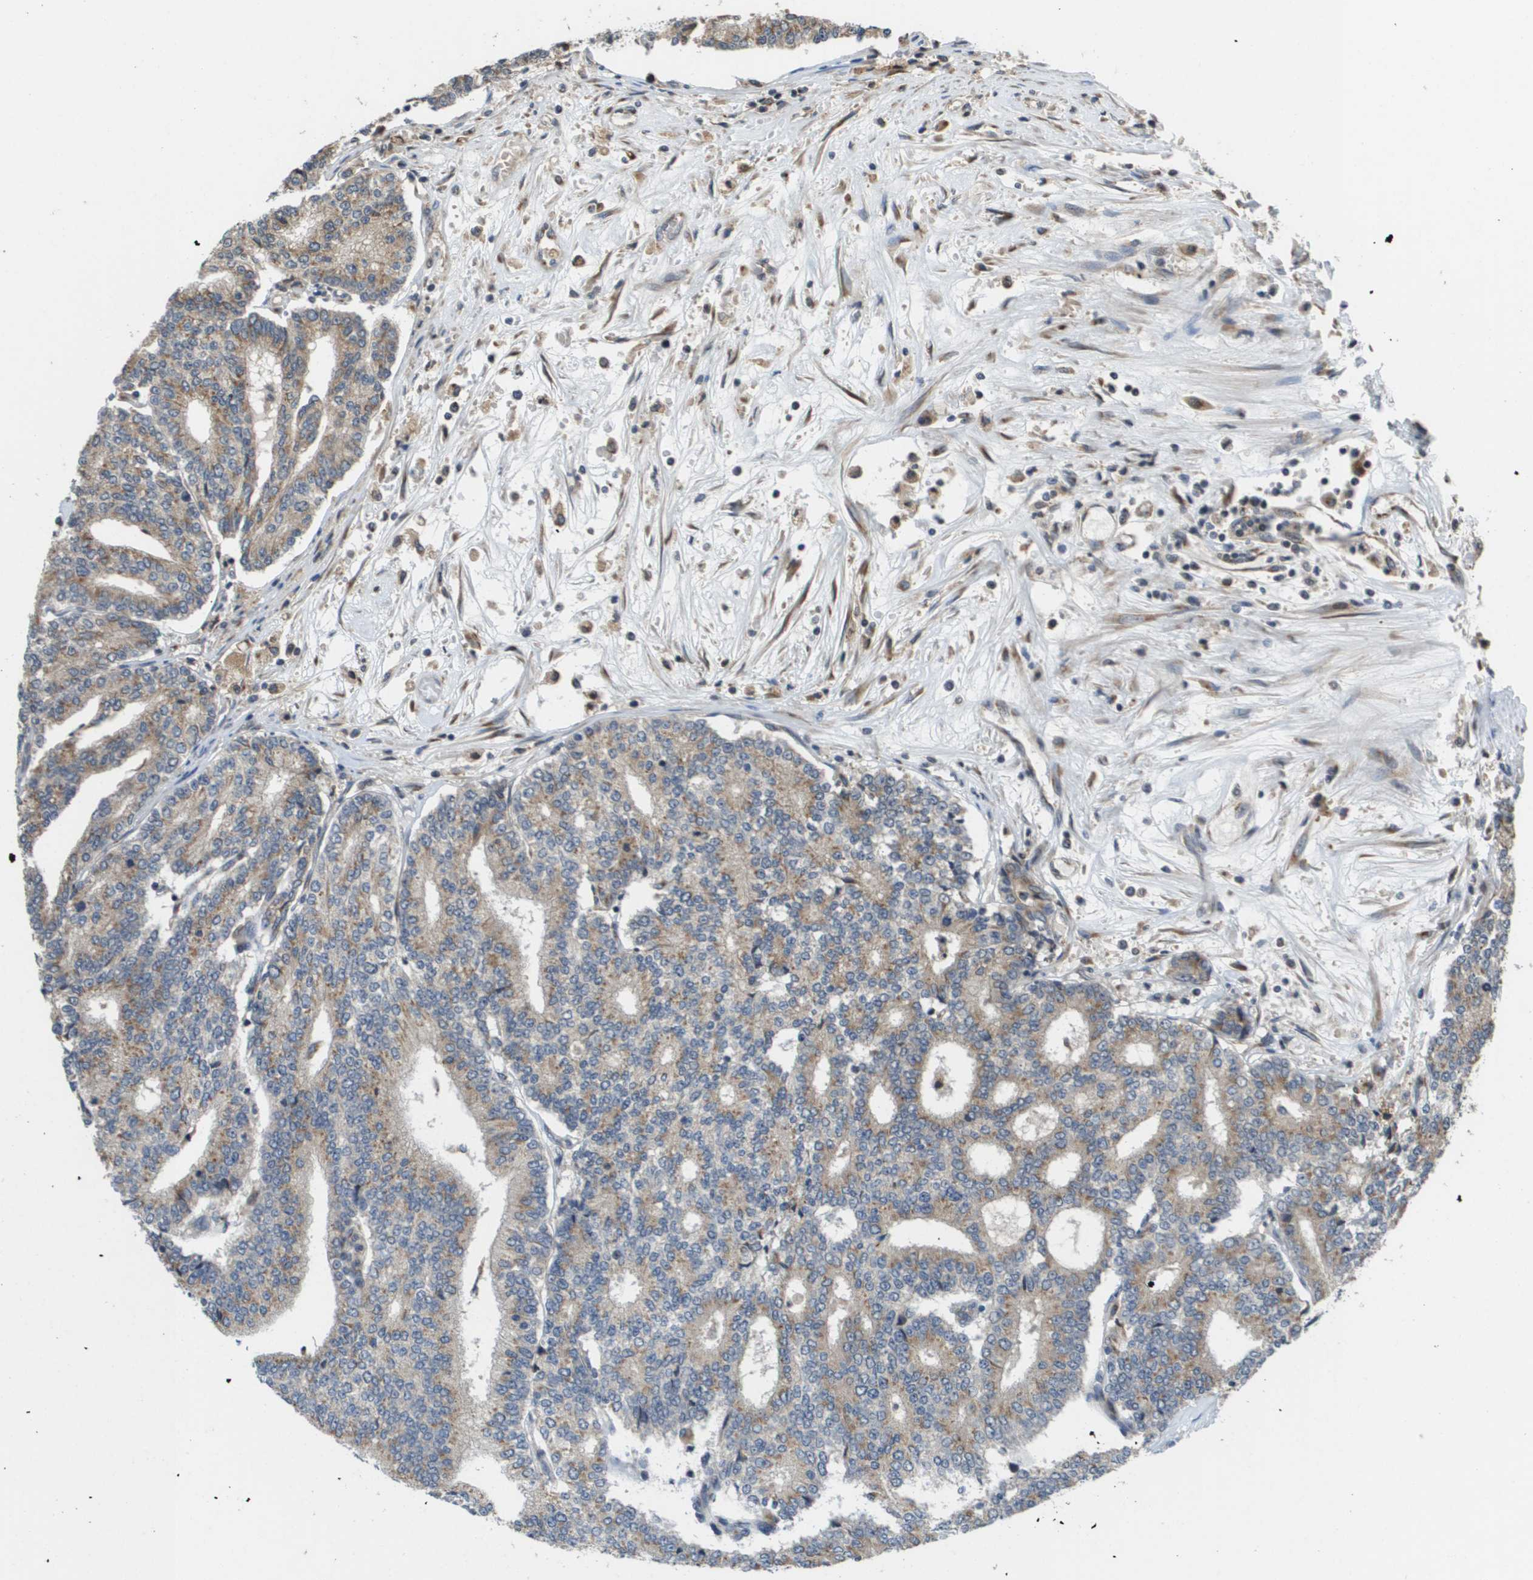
{"staining": {"intensity": "weak", "quantity": ">75%", "location": "cytoplasmic/membranous"}, "tissue": "prostate cancer", "cell_type": "Tumor cells", "image_type": "cancer", "snomed": [{"axis": "morphology", "description": "Normal tissue, NOS"}, {"axis": "morphology", "description": "Adenocarcinoma, High grade"}, {"axis": "topography", "description": "Prostate"}, {"axis": "topography", "description": "Seminal veicle"}], "caption": "Protein positivity by immunohistochemistry (IHC) exhibits weak cytoplasmic/membranous staining in about >75% of tumor cells in prostate adenocarcinoma (high-grade).", "gene": "PCK1", "patient": {"sex": "male", "age": 55}}